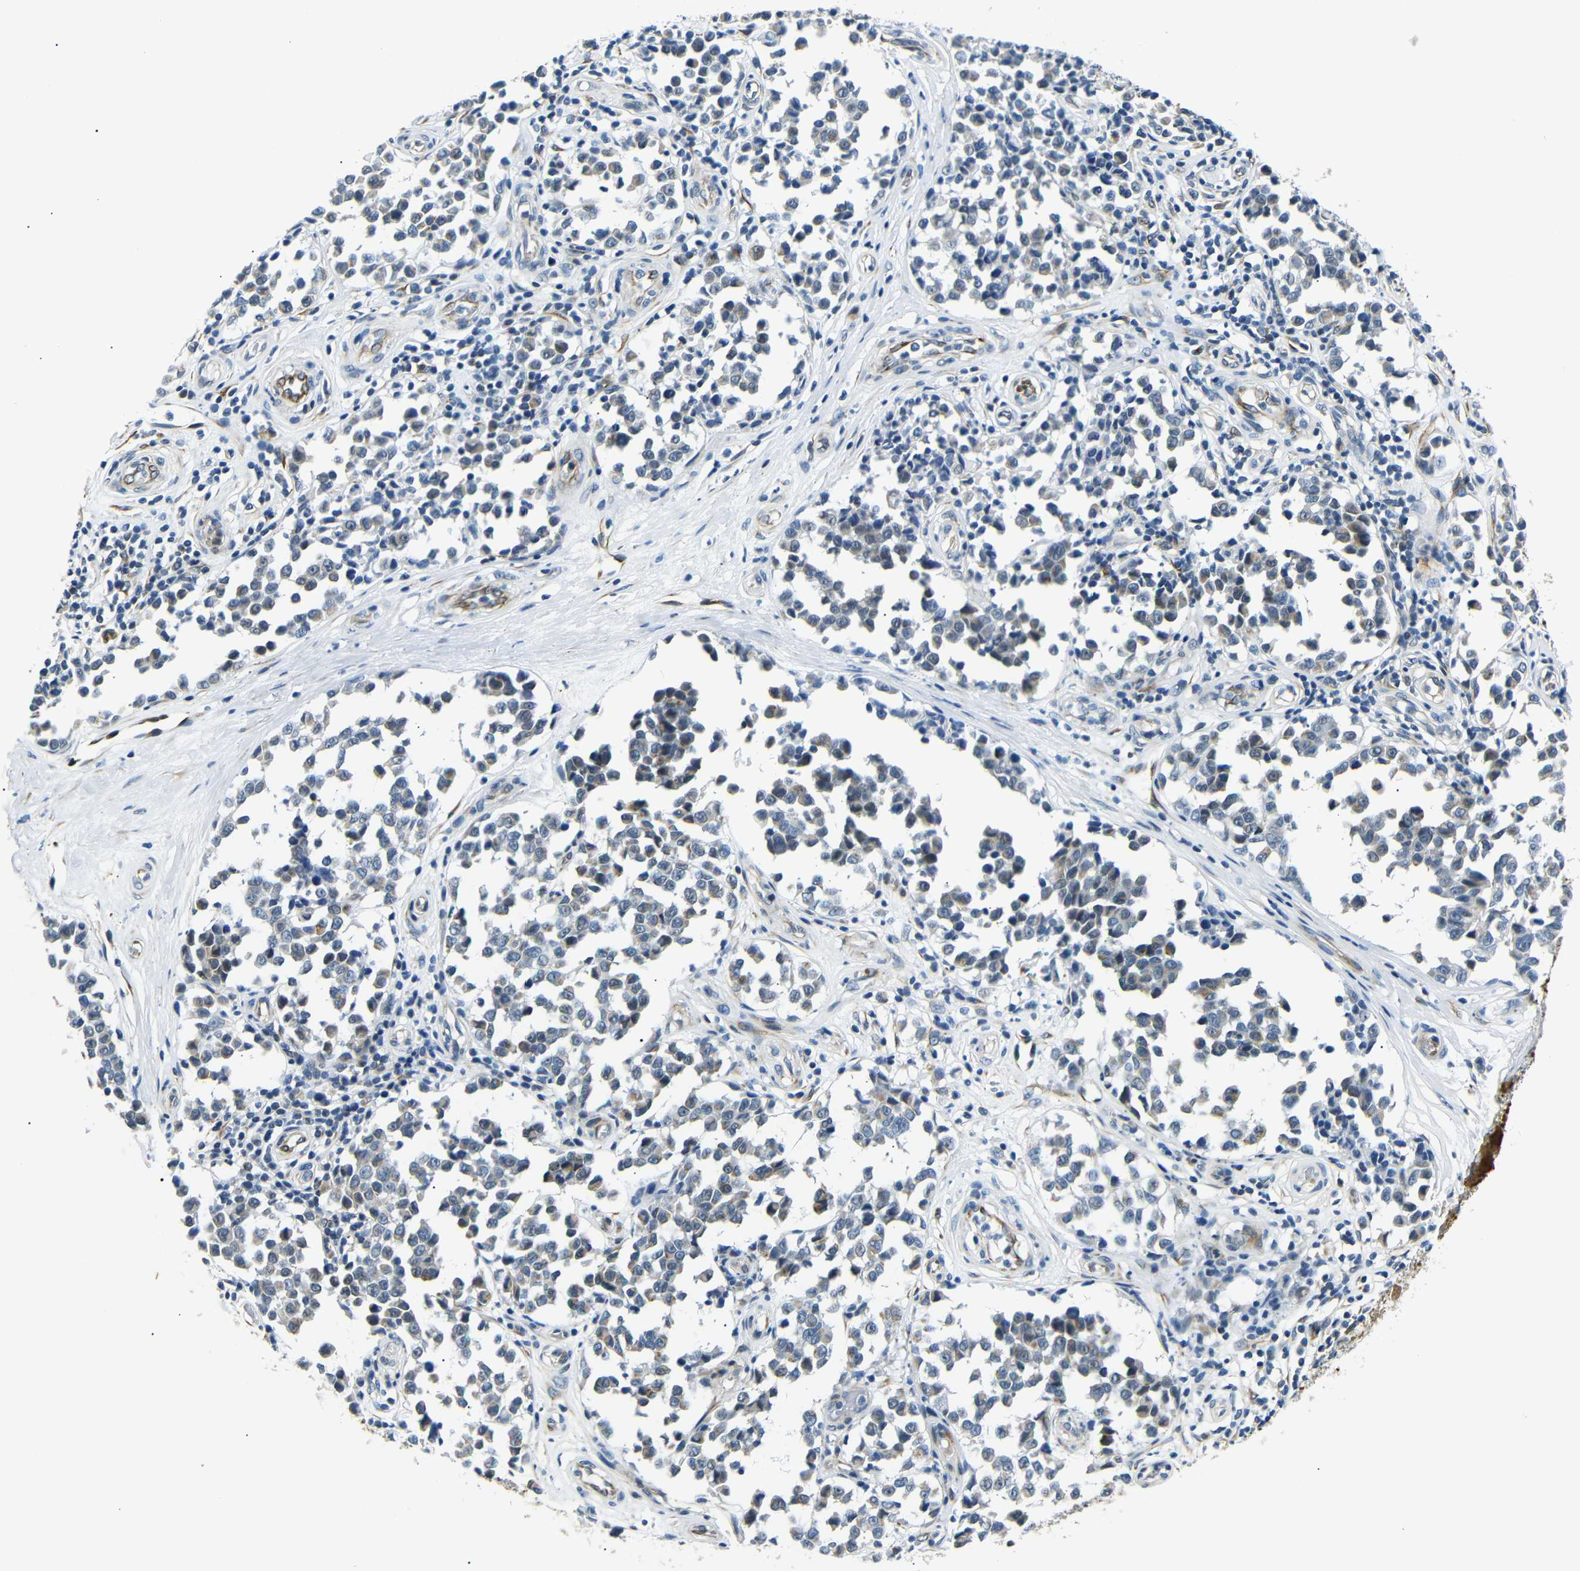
{"staining": {"intensity": "weak", "quantity": "25%-75%", "location": "cytoplasmic/membranous"}, "tissue": "melanoma", "cell_type": "Tumor cells", "image_type": "cancer", "snomed": [{"axis": "morphology", "description": "Malignant melanoma, NOS"}, {"axis": "topography", "description": "Skin"}], "caption": "A high-resolution image shows immunohistochemistry (IHC) staining of melanoma, which exhibits weak cytoplasmic/membranous staining in about 25%-75% of tumor cells.", "gene": "TAFA1", "patient": {"sex": "female", "age": 64}}